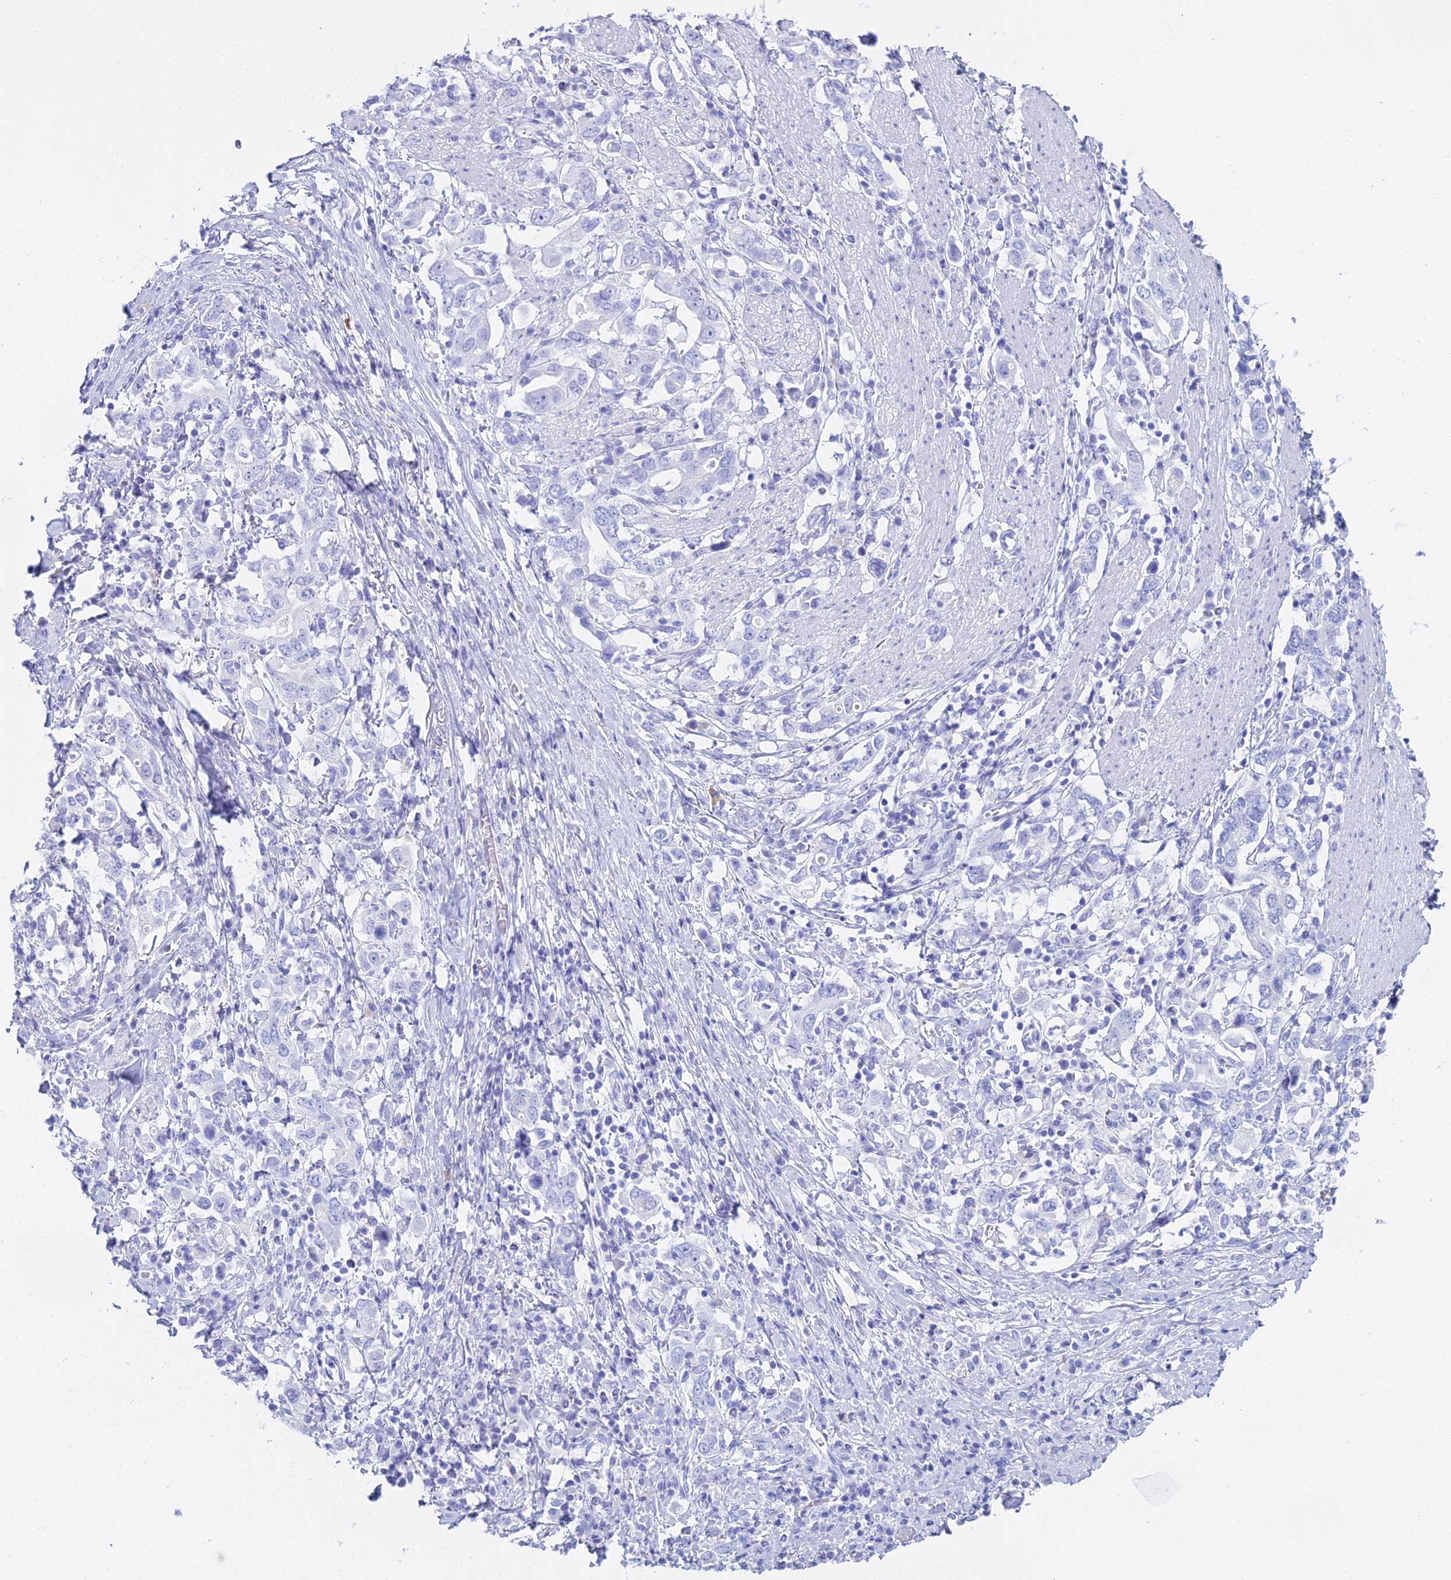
{"staining": {"intensity": "negative", "quantity": "none", "location": "none"}, "tissue": "stomach cancer", "cell_type": "Tumor cells", "image_type": "cancer", "snomed": [{"axis": "morphology", "description": "Adenocarcinoma, NOS"}, {"axis": "topography", "description": "Stomach, upper"}, {"axis": "topography", "description": "Stomach"}], "caption": "There is no significant expression in tumor cells of adenocarcinoma (stomach). (Immunohistochemistry, brightfield microscopy, high magnification).", "gene": "CGB2", "patient": {"sex": "male", "age": 62}}